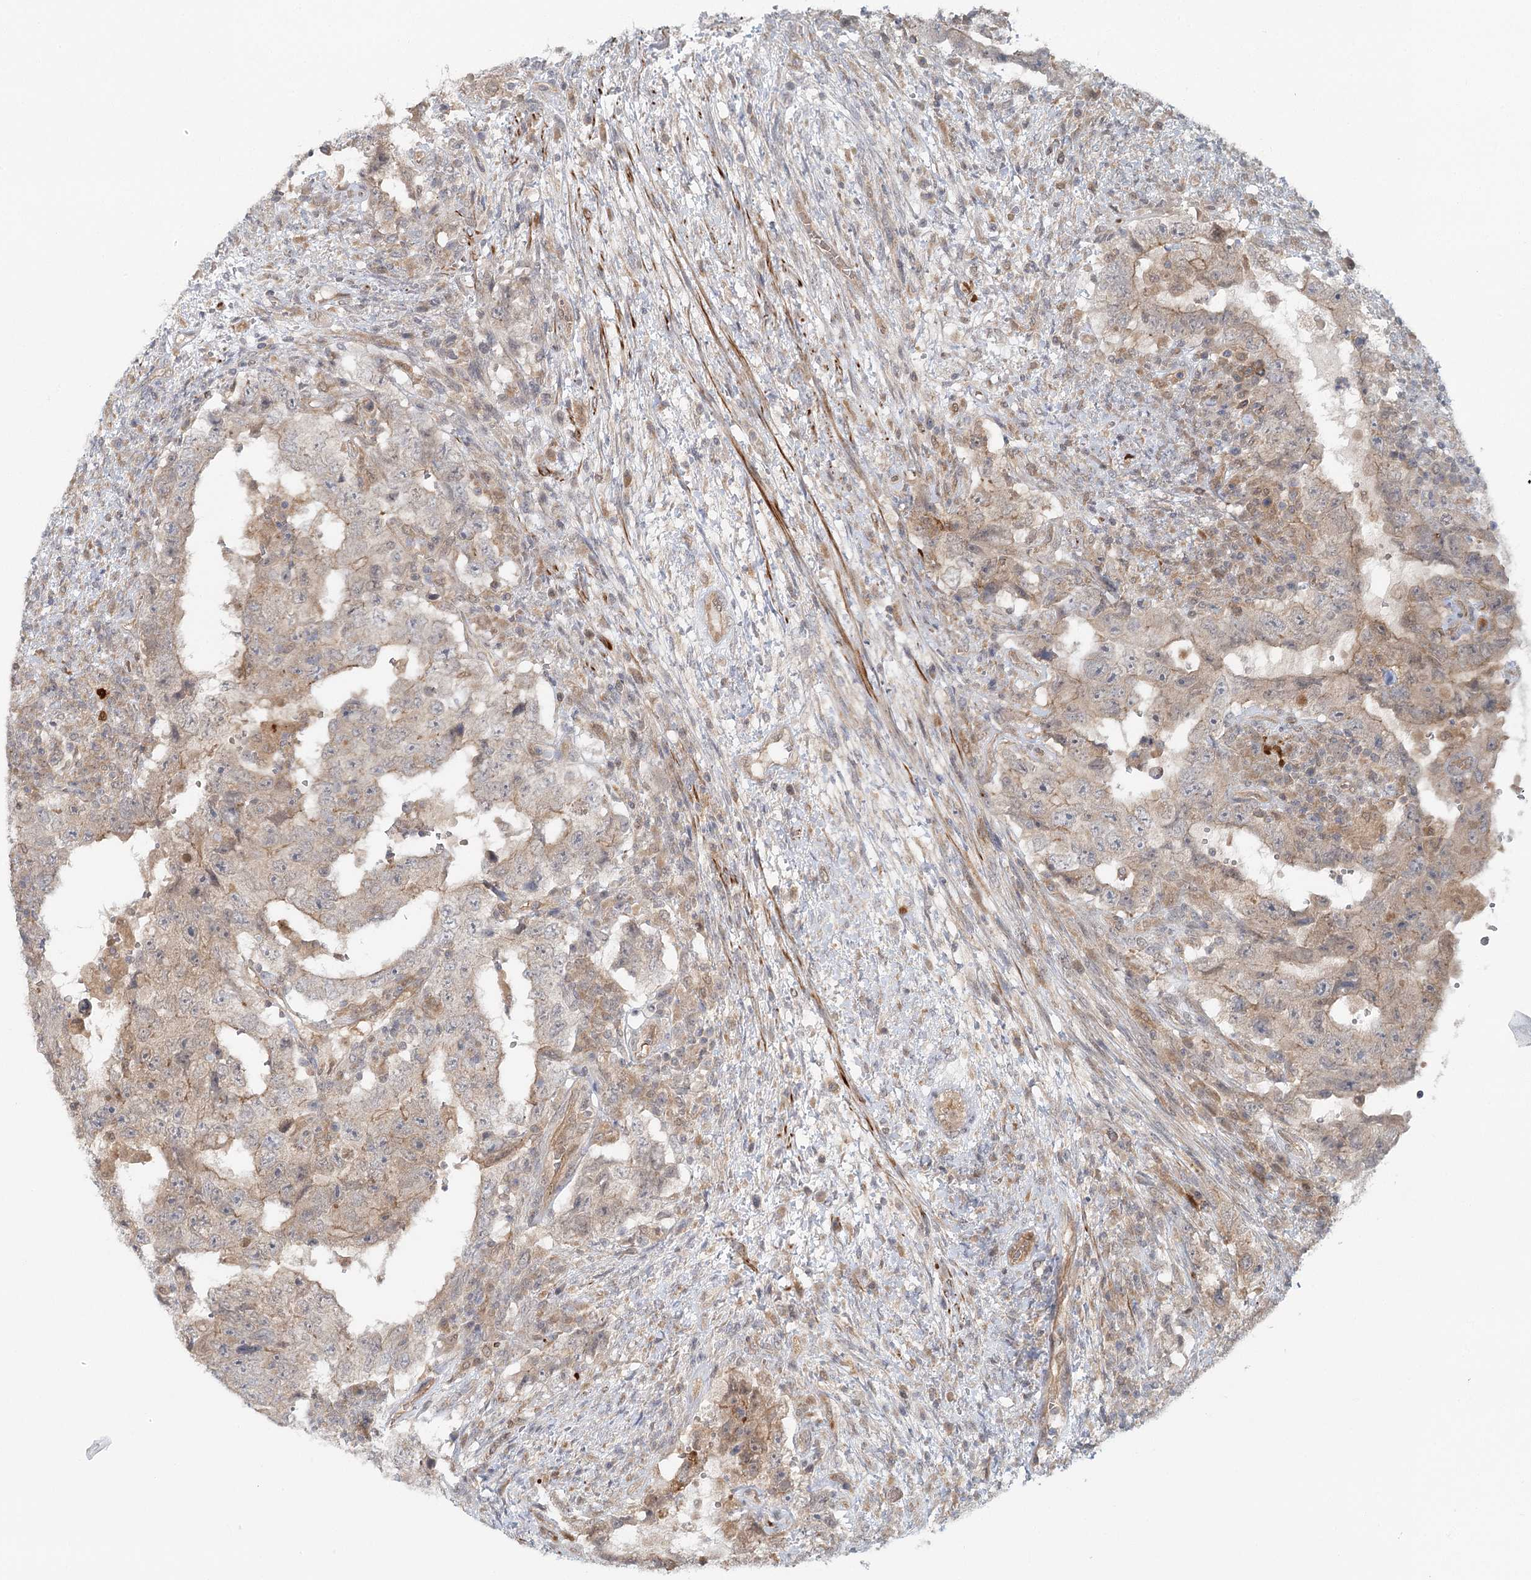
{"staining": {"intensity": "weak", "quantity": "25%-75%", "location": "cytoplasmic/membranous"}, "tissue": "testis cancer", "cell_type": "Tumor cells", "image_type": "cancer", "snomed": [{"axis": "morphology", "description": "Carcinoma, Embryonal, NOS"}, {"axis": "topography", "description": "Testis"}], "caption": "Immunohistochemistry (IHC) histopathology image of embryonal carcinoma (testis) stained for a protein (brown), which reveals low levels of weak cytoplasmic/membranous positivity in approximately 25%-75% of tumor cells.", "gene": "GBE1", "patient": {"sex": "male", "age": 26}}